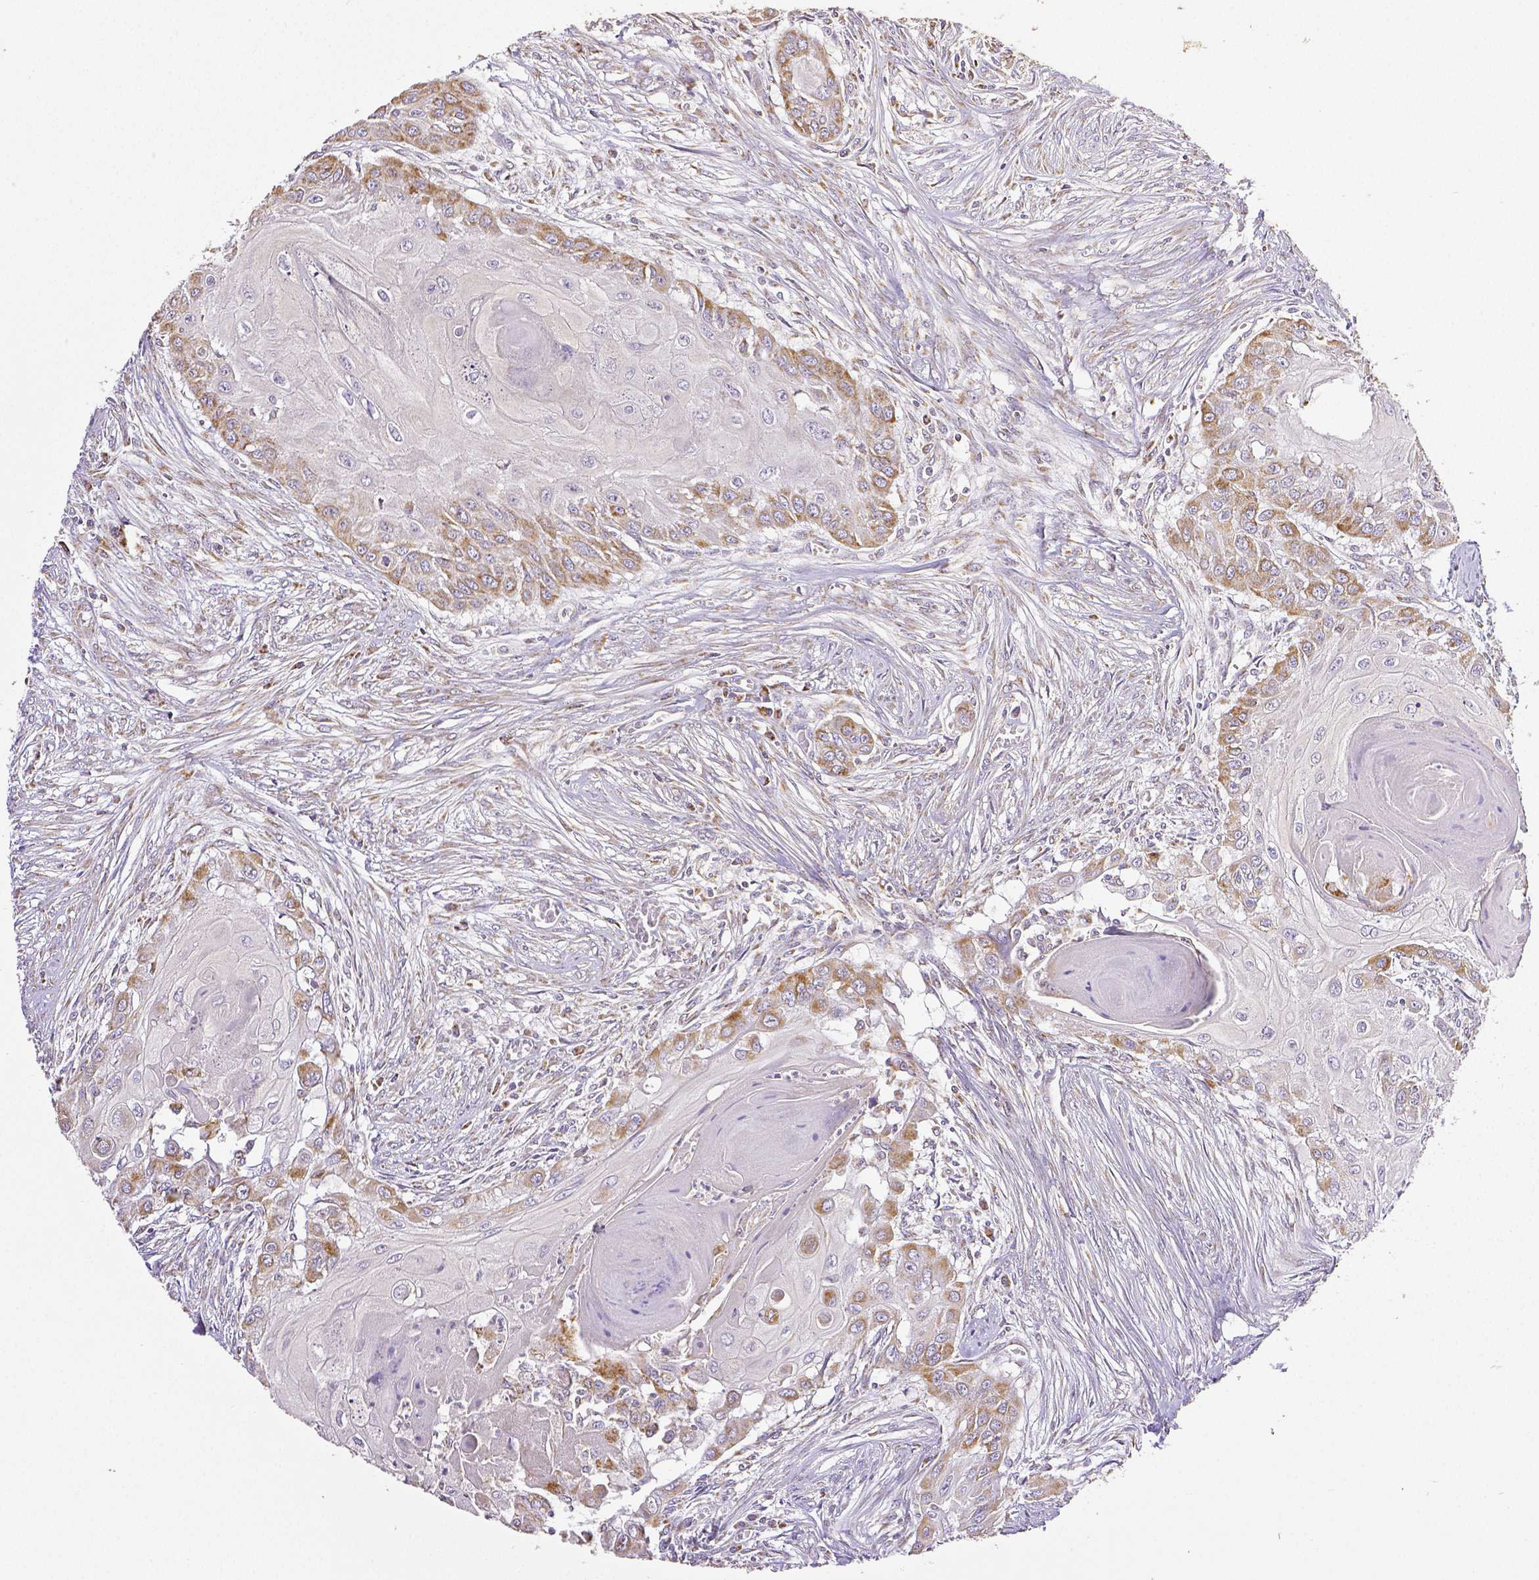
{"staining": {"intensity": "moderate", "quantity": "<25%", "location": "cytoplasmic/membranous"}, "tissue": "head and neck cancer", "cell_type": "Tumor cells", "image_type": "cancer", "snomed": [{"axis": "morphology", "description": "Squamous cell carcinoma, NOS"}, {"axis": "topography", "description": "Oral tissue"}, {"axis": "topography", "description": "Head-Neck"}], "caption": "Tumor cells display moderate cytoplasmic/membranous positivity in approximately <25% of cells in head and neck squamous cell carcinoma.", "gene": "SDHB", "patient": {"sex": "male", "age": 71}}